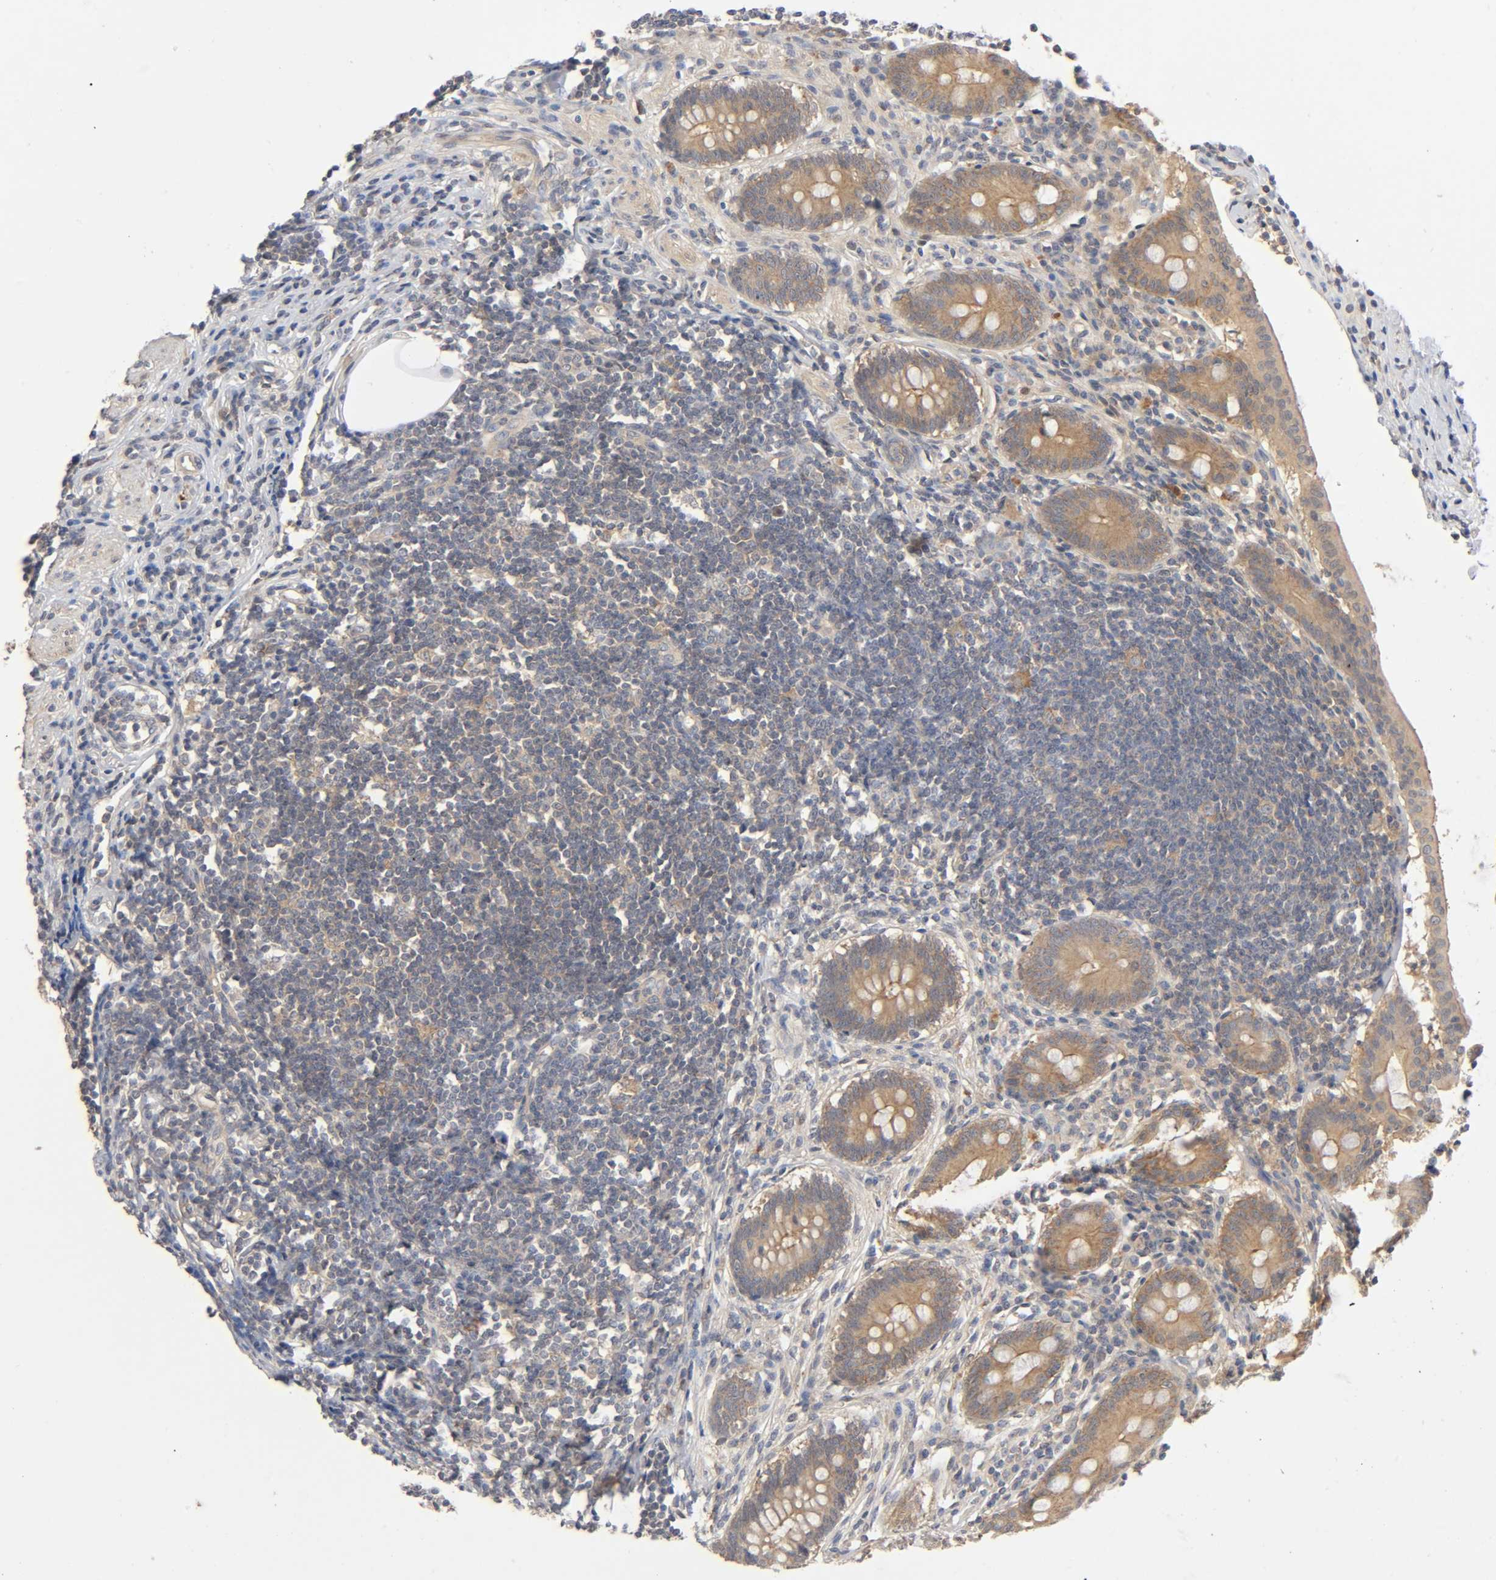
{"staining": {"intensity": "moderate", "quantity": ">75%", "location": "cytoplasmic/membranous"}, "tissue": "appendix", "cell_type": "Glandular cells", "image_type": "normal", "snomed": [{"axis": "morphology", "description": "Normal tissue, NOS"}, {"axis": "topography", "description": "Appendix"}], "caption": "IHC (DAB) staining of normal human appendix shows moderate cytoplasmic/membranous protein positivity in approximately >75% of glandular cells. (DAB (3,3'-diaminobenzidine) IHC with brightfield microscopy, high magnification).", "gene": "CPB2", "patient": {"sex": "female", "age": 50}}